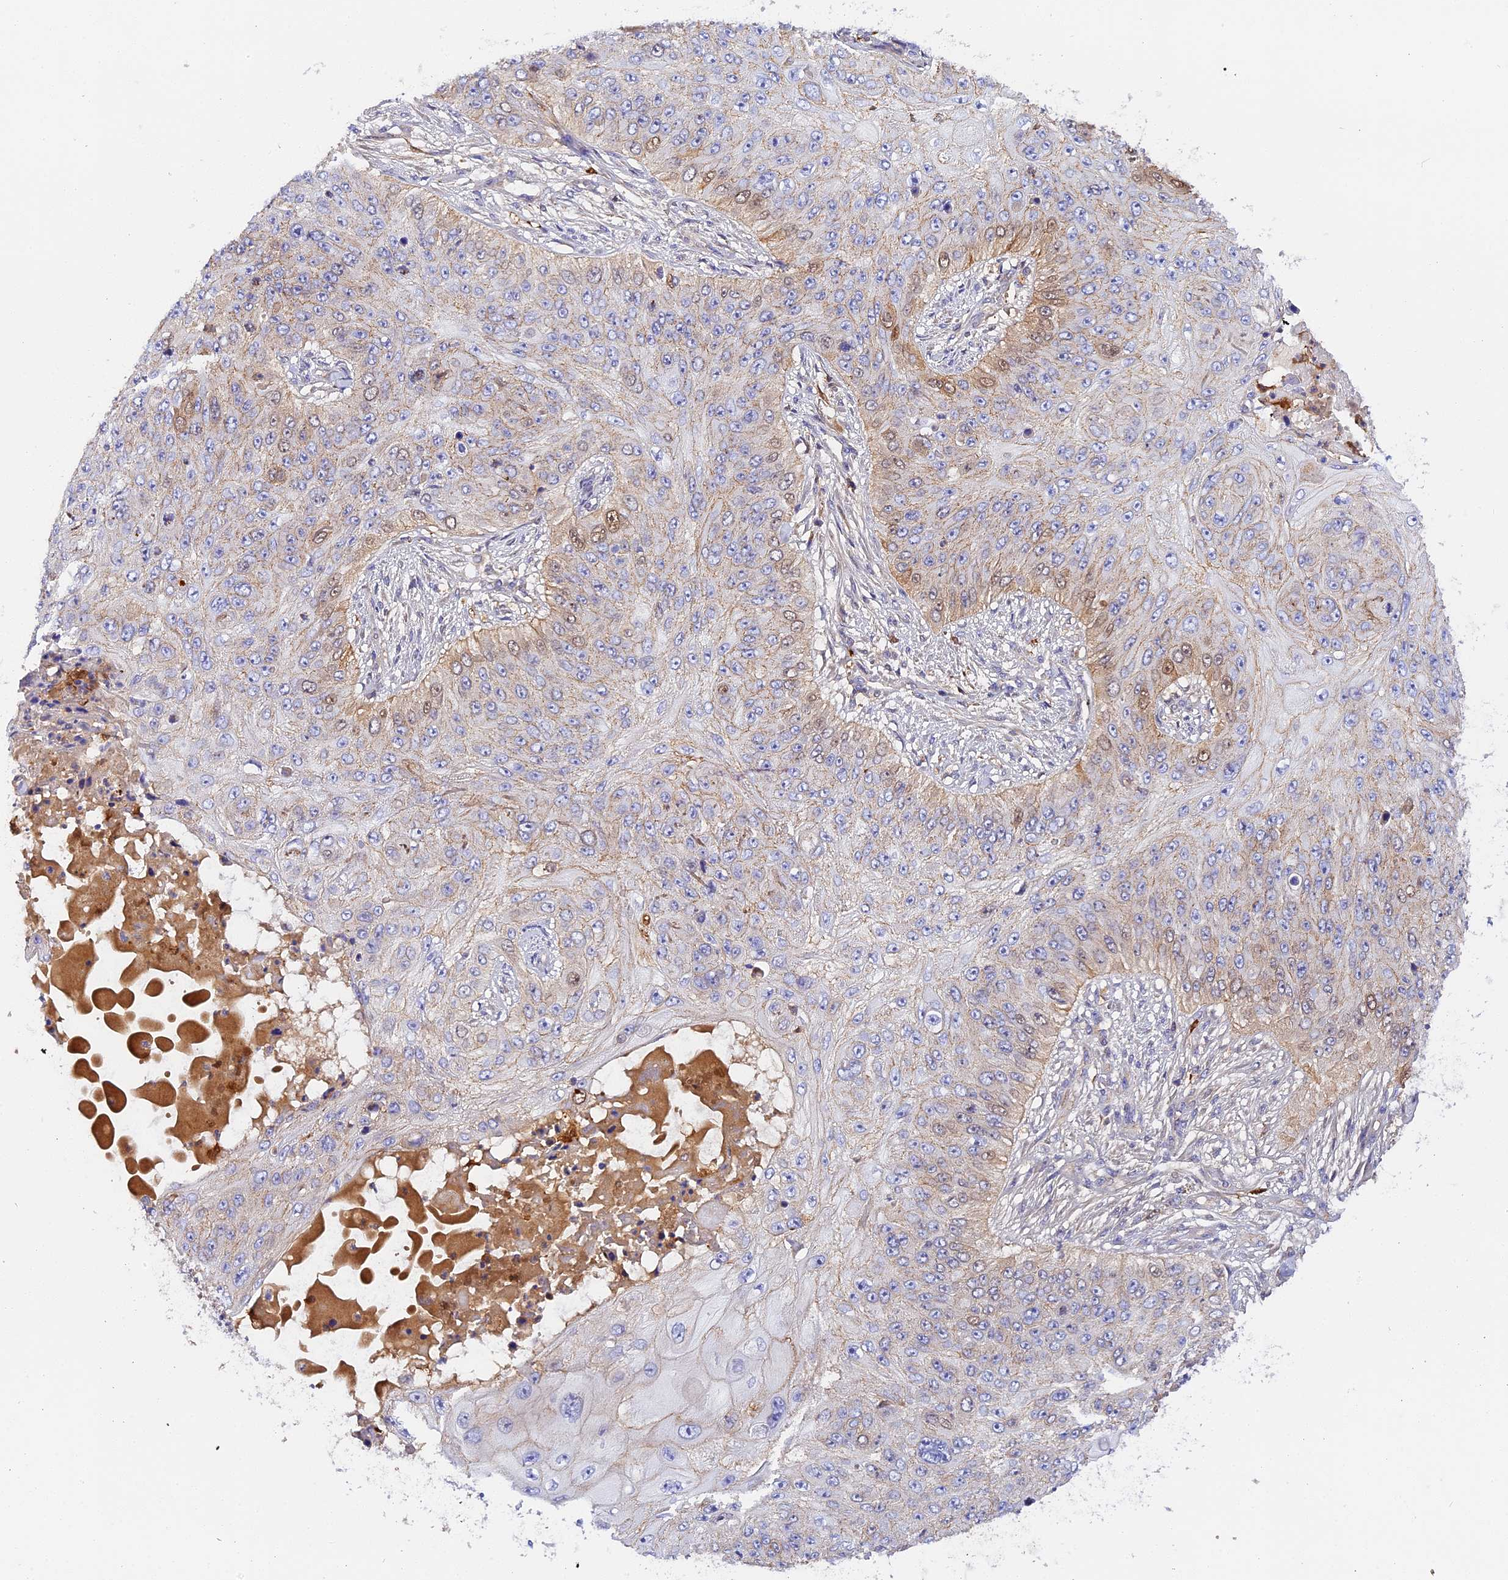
{"staining": {"intensity": "moderate", "quantity": "<25%", "location": "nuclear"}, "tissue": "skin cancer", "cell_type": "Tumor cells", "image_type": "cancer", "snomed": [{"axis": "morphology", "description": "Squamous cell carcinoma, NOS"}, {"axis": "topography", "description": "Skin"}], "caption": "A low amount of moderate nuclear positivity is present in about <25% of tumor cells in skin squamous cell carcinoma tissue. The staining was performed using DAB (3,3'-diaminobenzidine), with brown indicating positive protein expression. Nuclei are stained blue with hematoxylin.", "gene": "KATNB1", "patient": {"sex": "female", "age": 80}}